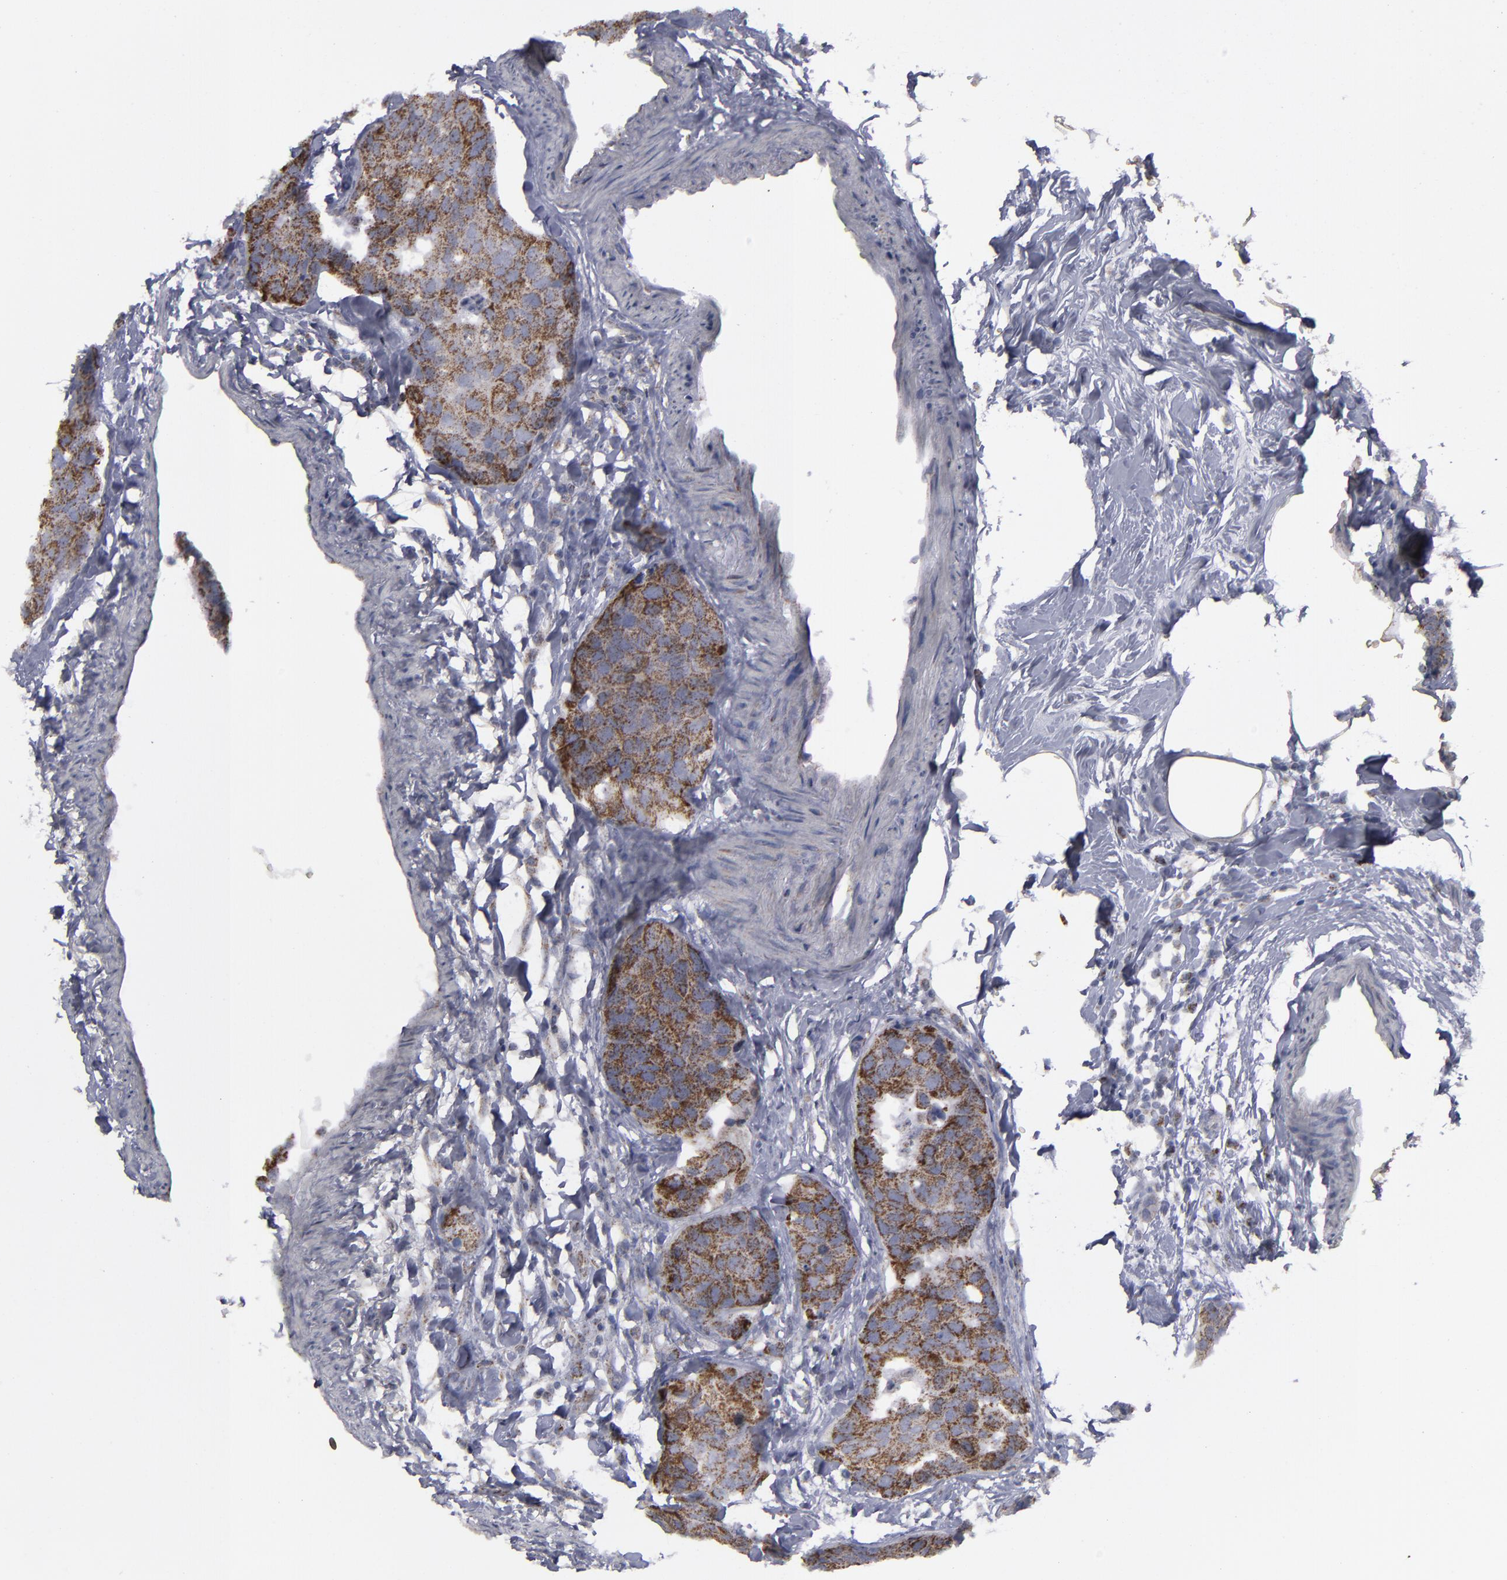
{"staining": {"intensity": "strong", "quantity": ">75%", "location": "cytoplasmic/membranous"}, "tissue": "breast cancer", "cell_type": "Tumor cells", "image_type": "cancer", "snomed": [{"axis": "morphology", "description": "Normal tissue, NOS"}, {"axis": "morphology", "description": "Duct carcinoma"}, {"axis": "topography", "description": "Breast"}], "caption": "Protein expression analysis of human breast cancer (intraductal carcinoma) reveals strong cytoplasmic/membranous staining in about >75% of tumor cells. Immunohistochemistry (ihc) stains the protein in brown and the nuclei are stained blue.", "gene": "MYOM2", "patient": {"sex": "female", "age": 50}}